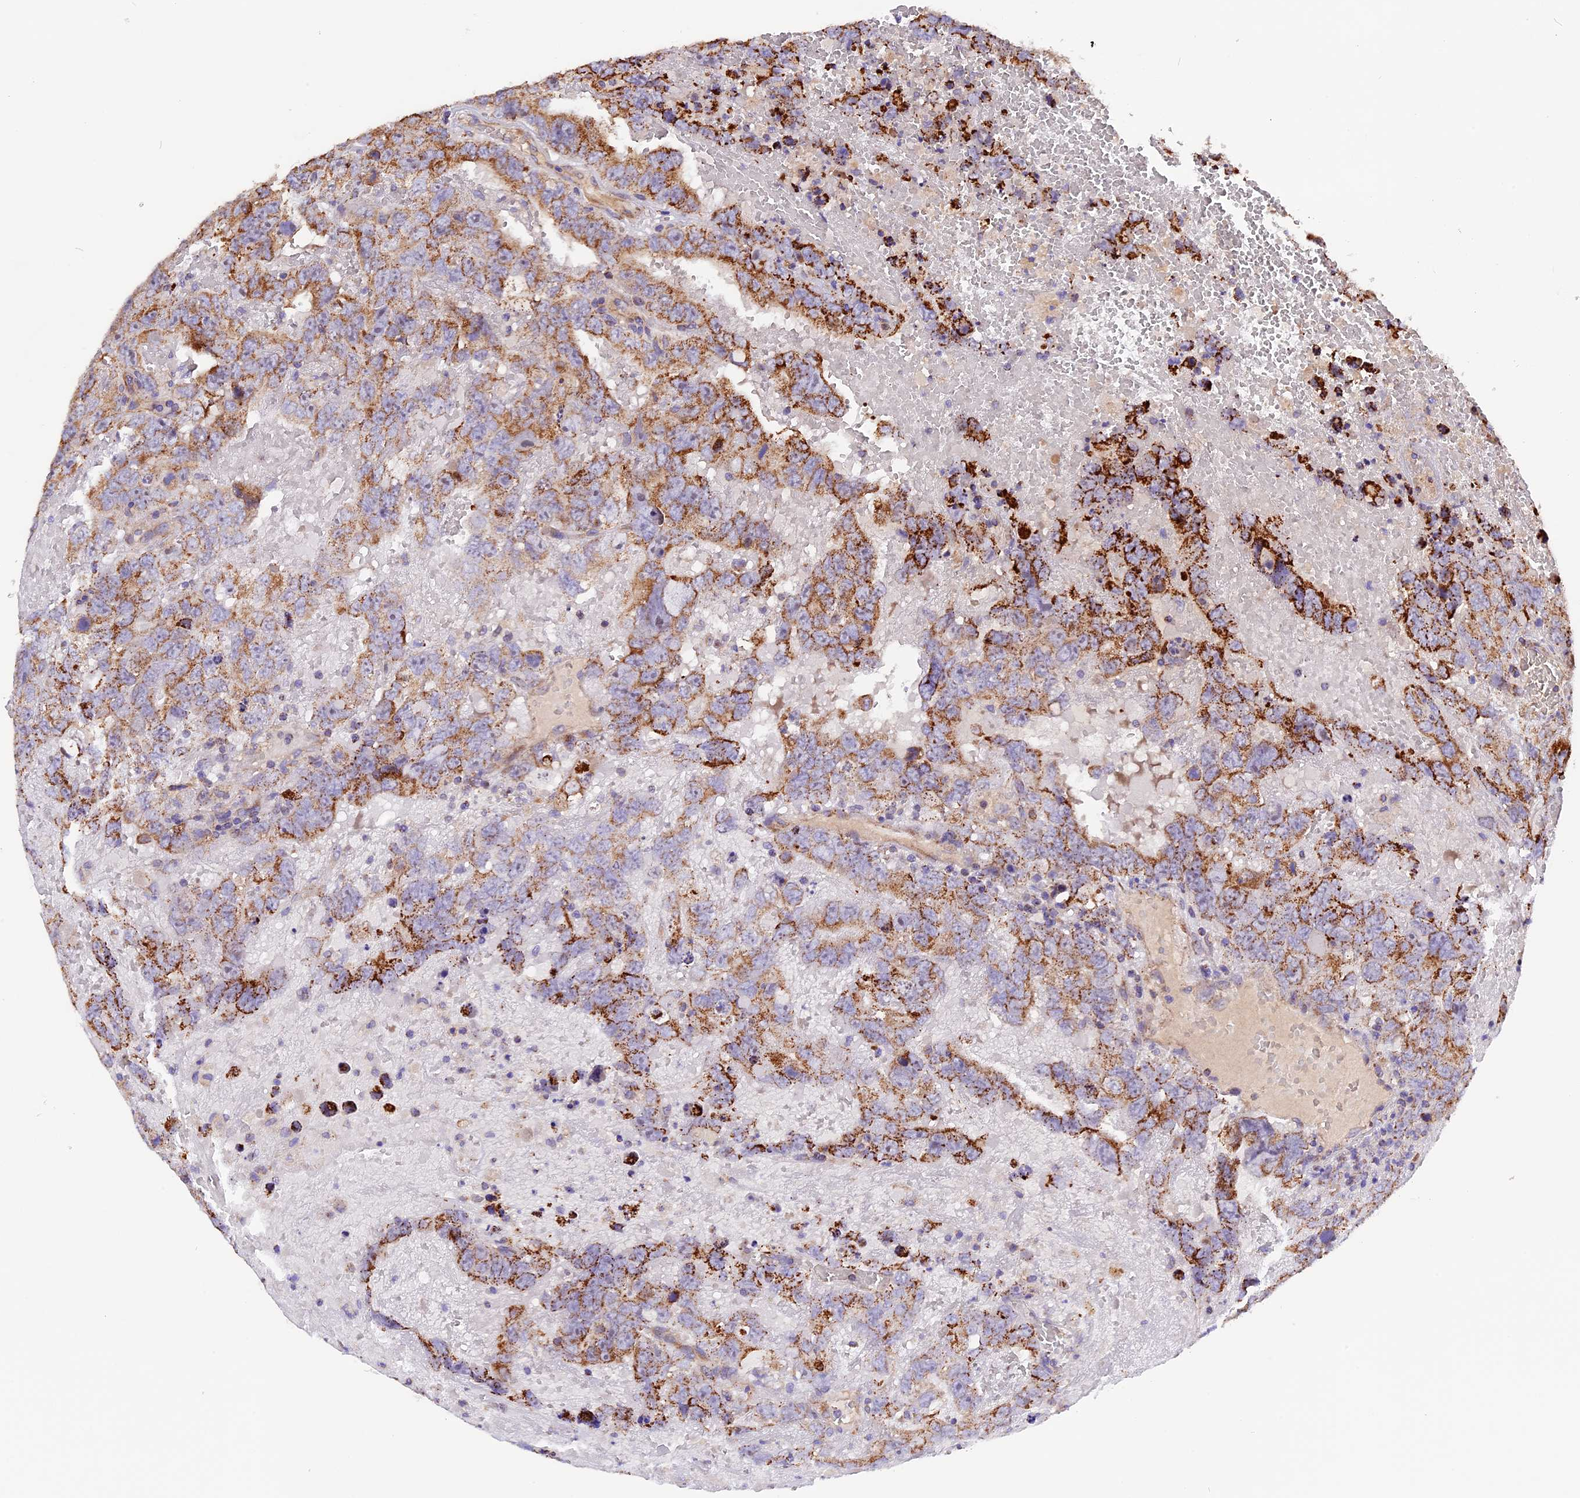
{"staining": {"intensity": "strong", "quantity": "25%-75%", "location": "cytoplasmic/membranous"}, "tissue": "testis cancer", "cell_type": "Tumor cells", "image_type": "cancer", "snomed": [{"axis": "morphology", "description": "Carcinoma, Embryonal, NOS"}, {"axis": "topography", "description": "Testis"}], "caption": "The photomicrograph shows a brown stain indicating the presence of a protein in the cytoplasmic/membranous of tumor cells in embryonal carcinoma (testis).", "gene": "METTL22", "patient": {"sex": "male", "age": 45}}